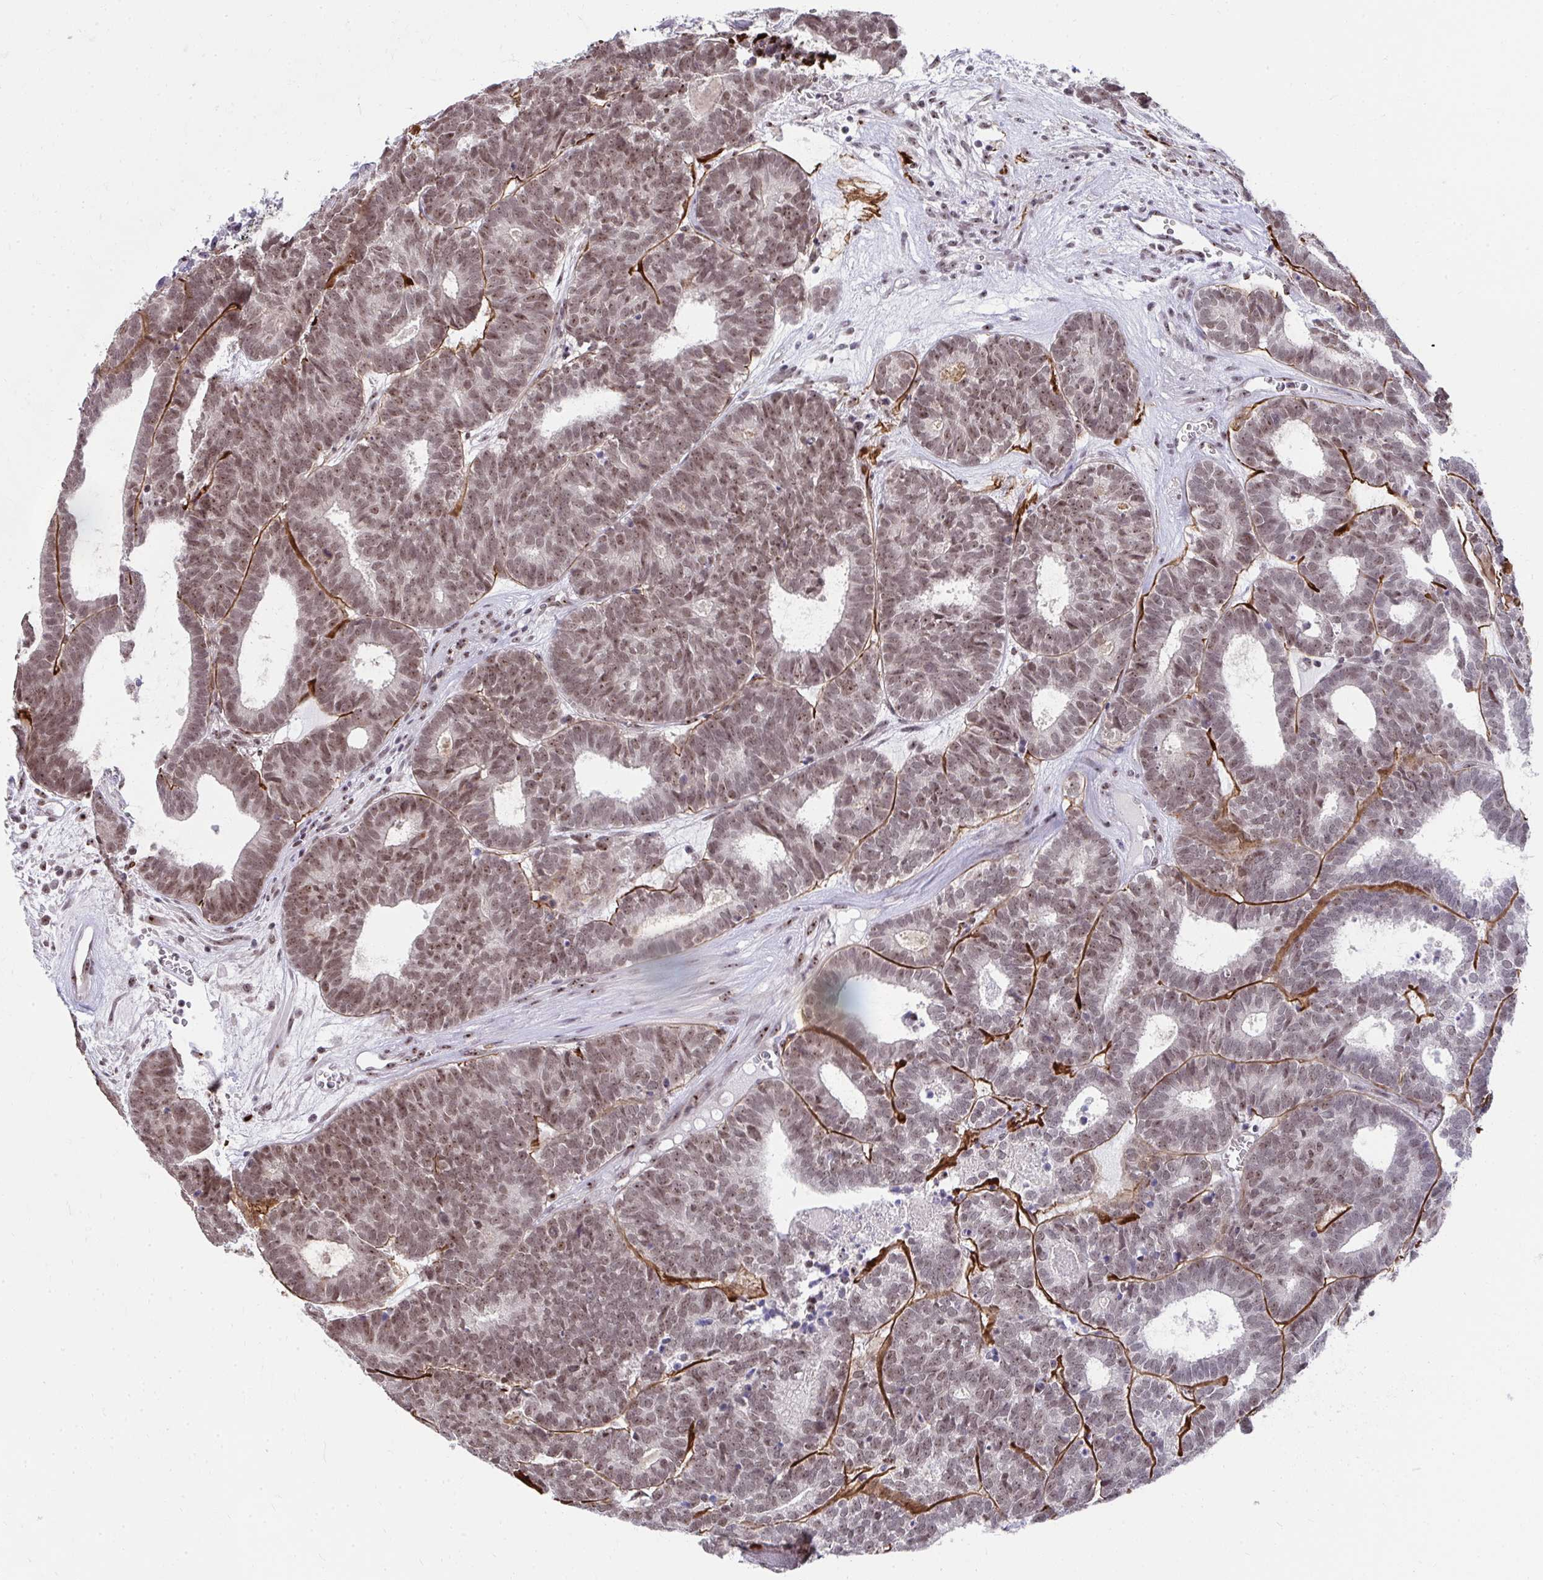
{"staining": {"intensity": "weak", "quantity": ">75%", "location": "nuclear"}, "tissue": "head and neck cancer", "cell_type": "Tumor cells", "image_type": "cancer", "snomed": [{"axis": "morphology", "description": "Adenocarcinoma, NOS"}, {"axis": "topography", "description": "Head-Neck"}], "caption": "Weak nuclear positivity is identified in about >75% of tumor cells in head and neck cancer.", "gene": "HIRA", "patient": {"sex": "female", "age": 81}}